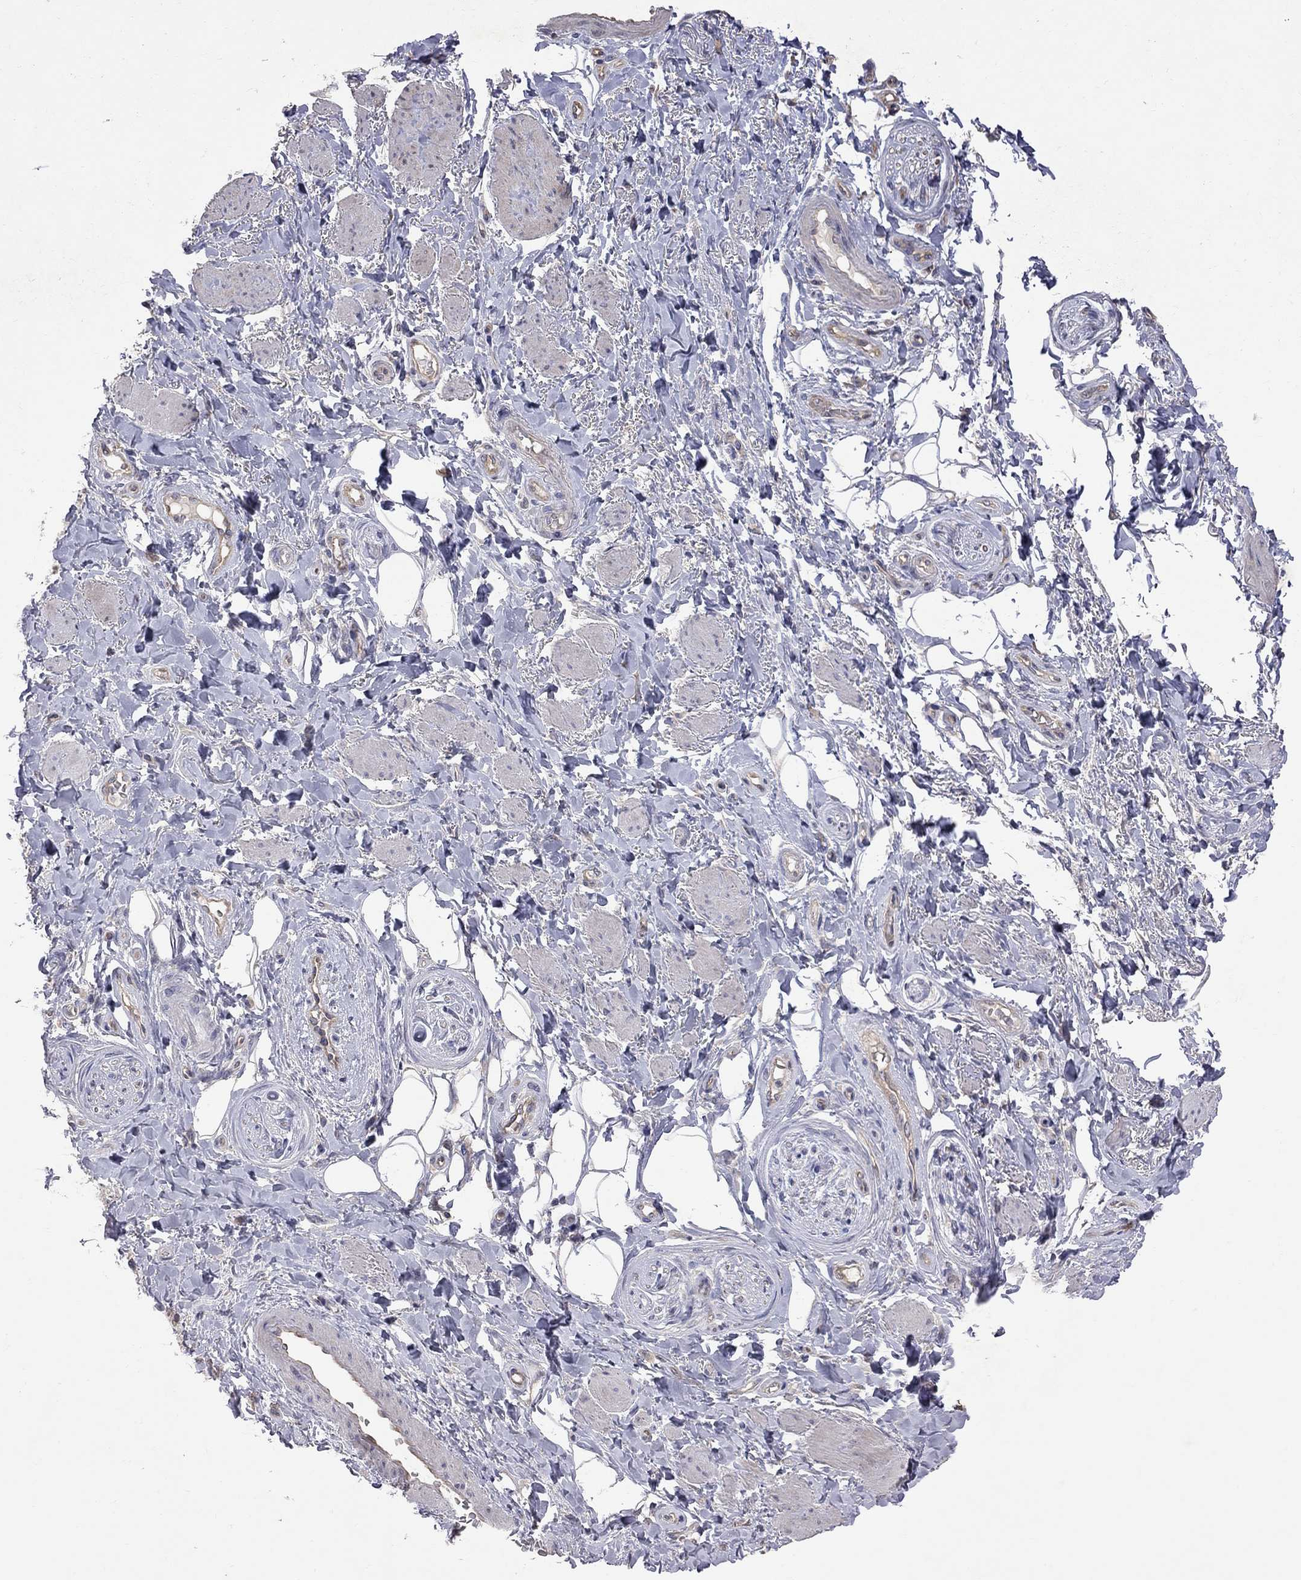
{"staining": {"intensity": "negative", "quantity": "none", "location": "none"}, "tissue": "adipose tissue", "cell_type": "Adipocytes", "image_type": "normal", "snomed": [{"axis": "morphology", "description": "Normal tissue, NOS"}, {"axis": "topography", "description": "Skeletal muscle"}, {"axis": "topography", "description": "Anal"}, {"axis": "topography", "description": "Peripheral nerve tissue"}], "caption": "Micrograph shows no significant protein staining in adipocytes of normal adipose tissue. The staining is performed using DAB (3,3'-diaminobenzidine) brown chromogen with nuclei counter-stained in using hematoxylin.", "gene": "ABI3", "patient": {"sex": "male", "age": 53}}